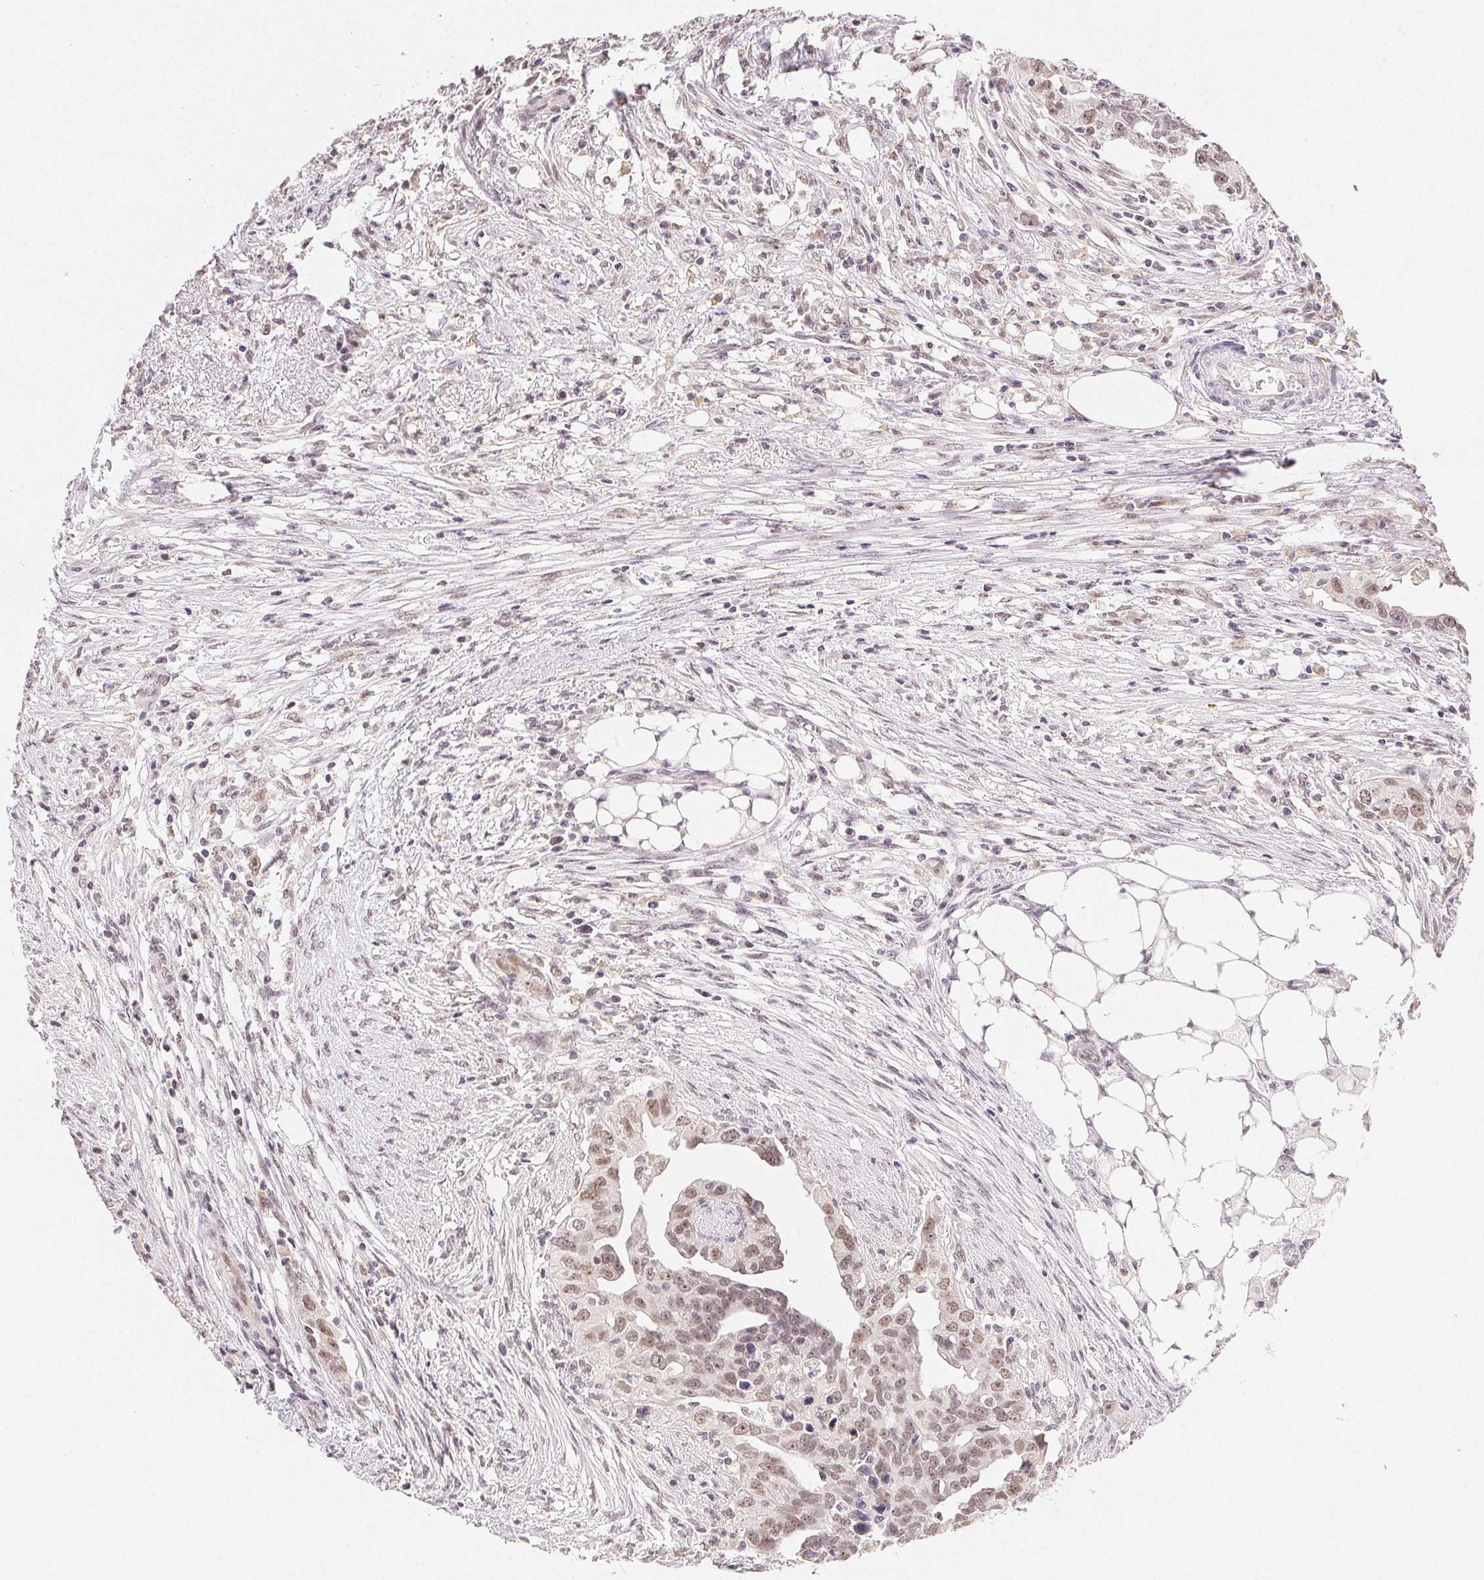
{"staining": {"intensity": "moderate", "quantity": ">75%", "location": "nuclear"}, "tissue": "ovarian cancer", "cell_type": "Tumor cells", "image_type": "cancer", "snomed": [{"axis": "morphology", "description": "Carcinoma, endometroid"}, {"axis": "morphology", "description": "Cystadenocarcinoma, serous, NOS"}, {"axis": "topography", "description": "Ovary"}], "caption": "A brown stain labels moderate nuclear expression of a protein in human ovarian cancer (serous cystadenocarcinoma) tumor cells.", "gene": "PRPF18", "patient": {"sex": "female", "age": 45}}